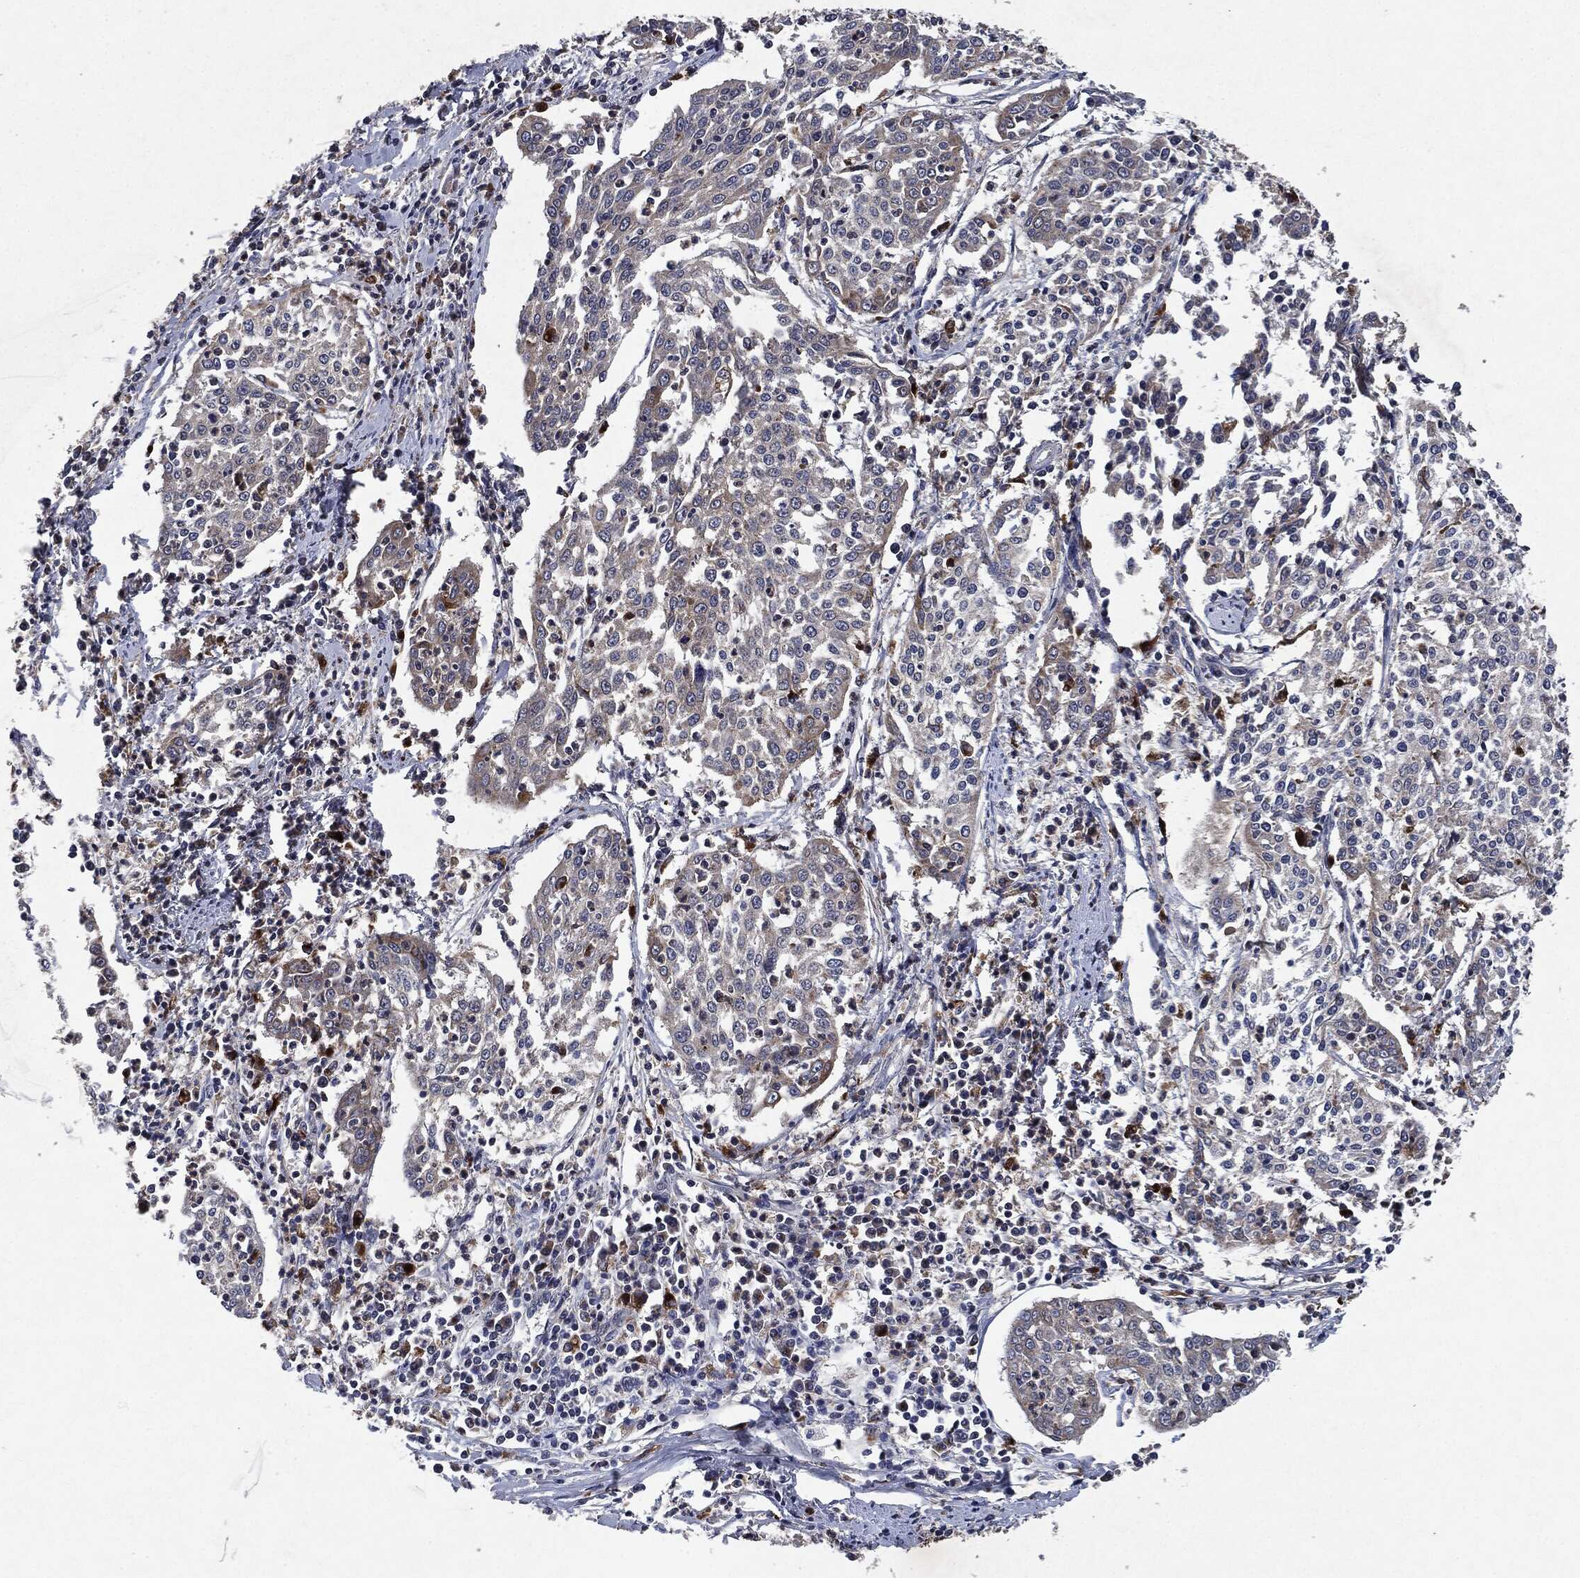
{"staining": {"intensity": "negative", "quantity": "none", "location": "none"}, "tissue": "cervical cancer", "cell_type": "Tumor cells", "image_type": "cancer", "snomed": [{"axis": "morphology", "description": "Squamous cell carcinoma, NOS"}, {"axis": "topography", "description": "Cervix"}], "caption": "The micrograph displays no staining of tumor cells in cervical cancer.", "gene": "SLC31A2", "patient": {"sex": "female", "age": 41}}